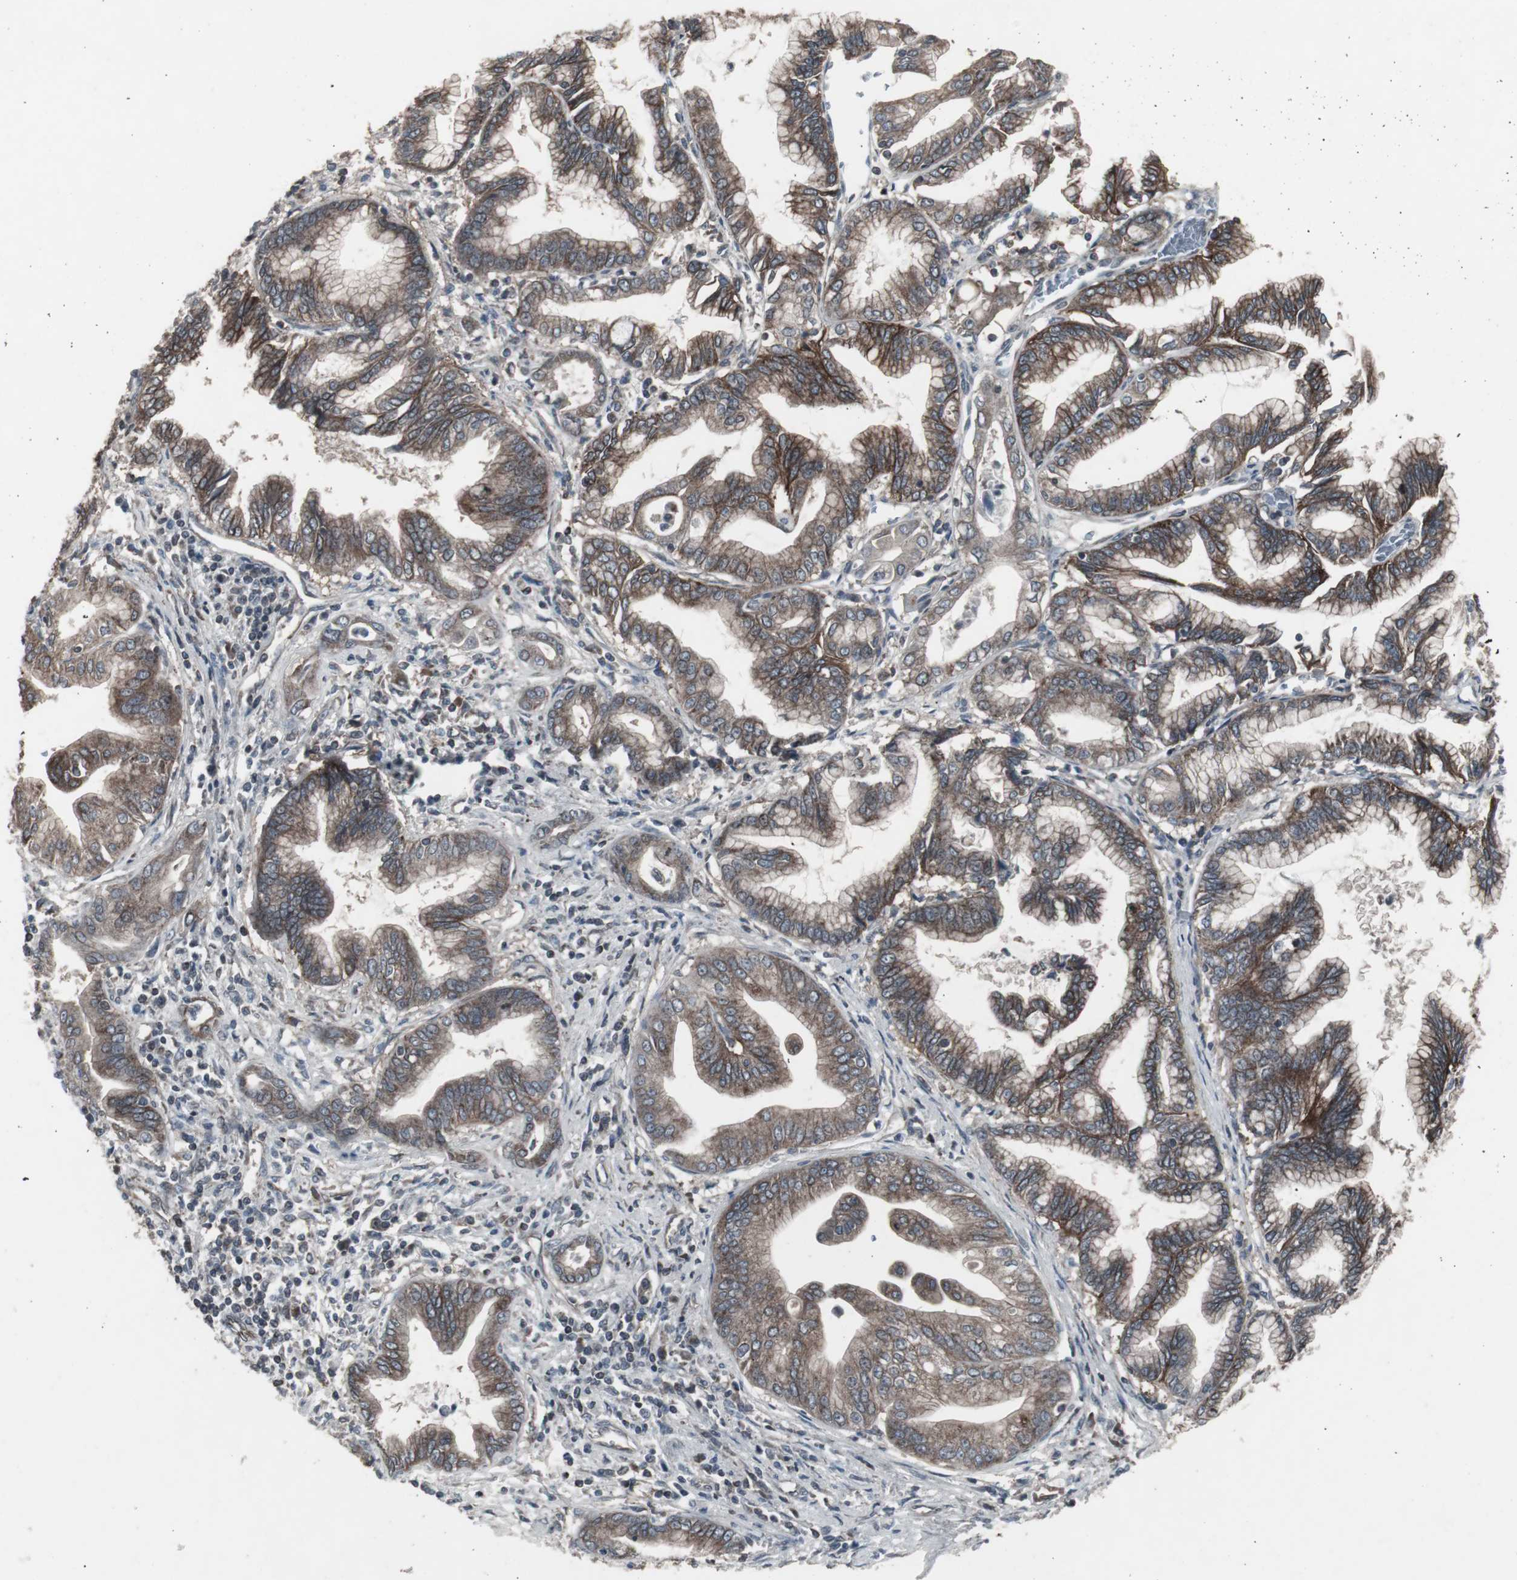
{"staining": {"intensity": "moderate", "quantity": "25%-75%", "location": "cytoplasmic/membranous"}, "tissue": "pancreatic cancer", "cell_type": "Tumor cells", "image_type": "cancer", "snomed": [{"axis": "morphology", "description": "Adenocarcinoma, NOS"}, {"axis": "topography", "description": "Pancreas"}], "caption": "Immunohistochemical staining of pancreatic cancer exhibits moderate cytoplasmic/membranous protein expression in approximately 25%-75% of tumor cells. Nuclei are stained in blue.", "gene": "SSTR2", "patient": {"sex": "female", "age": 64}}